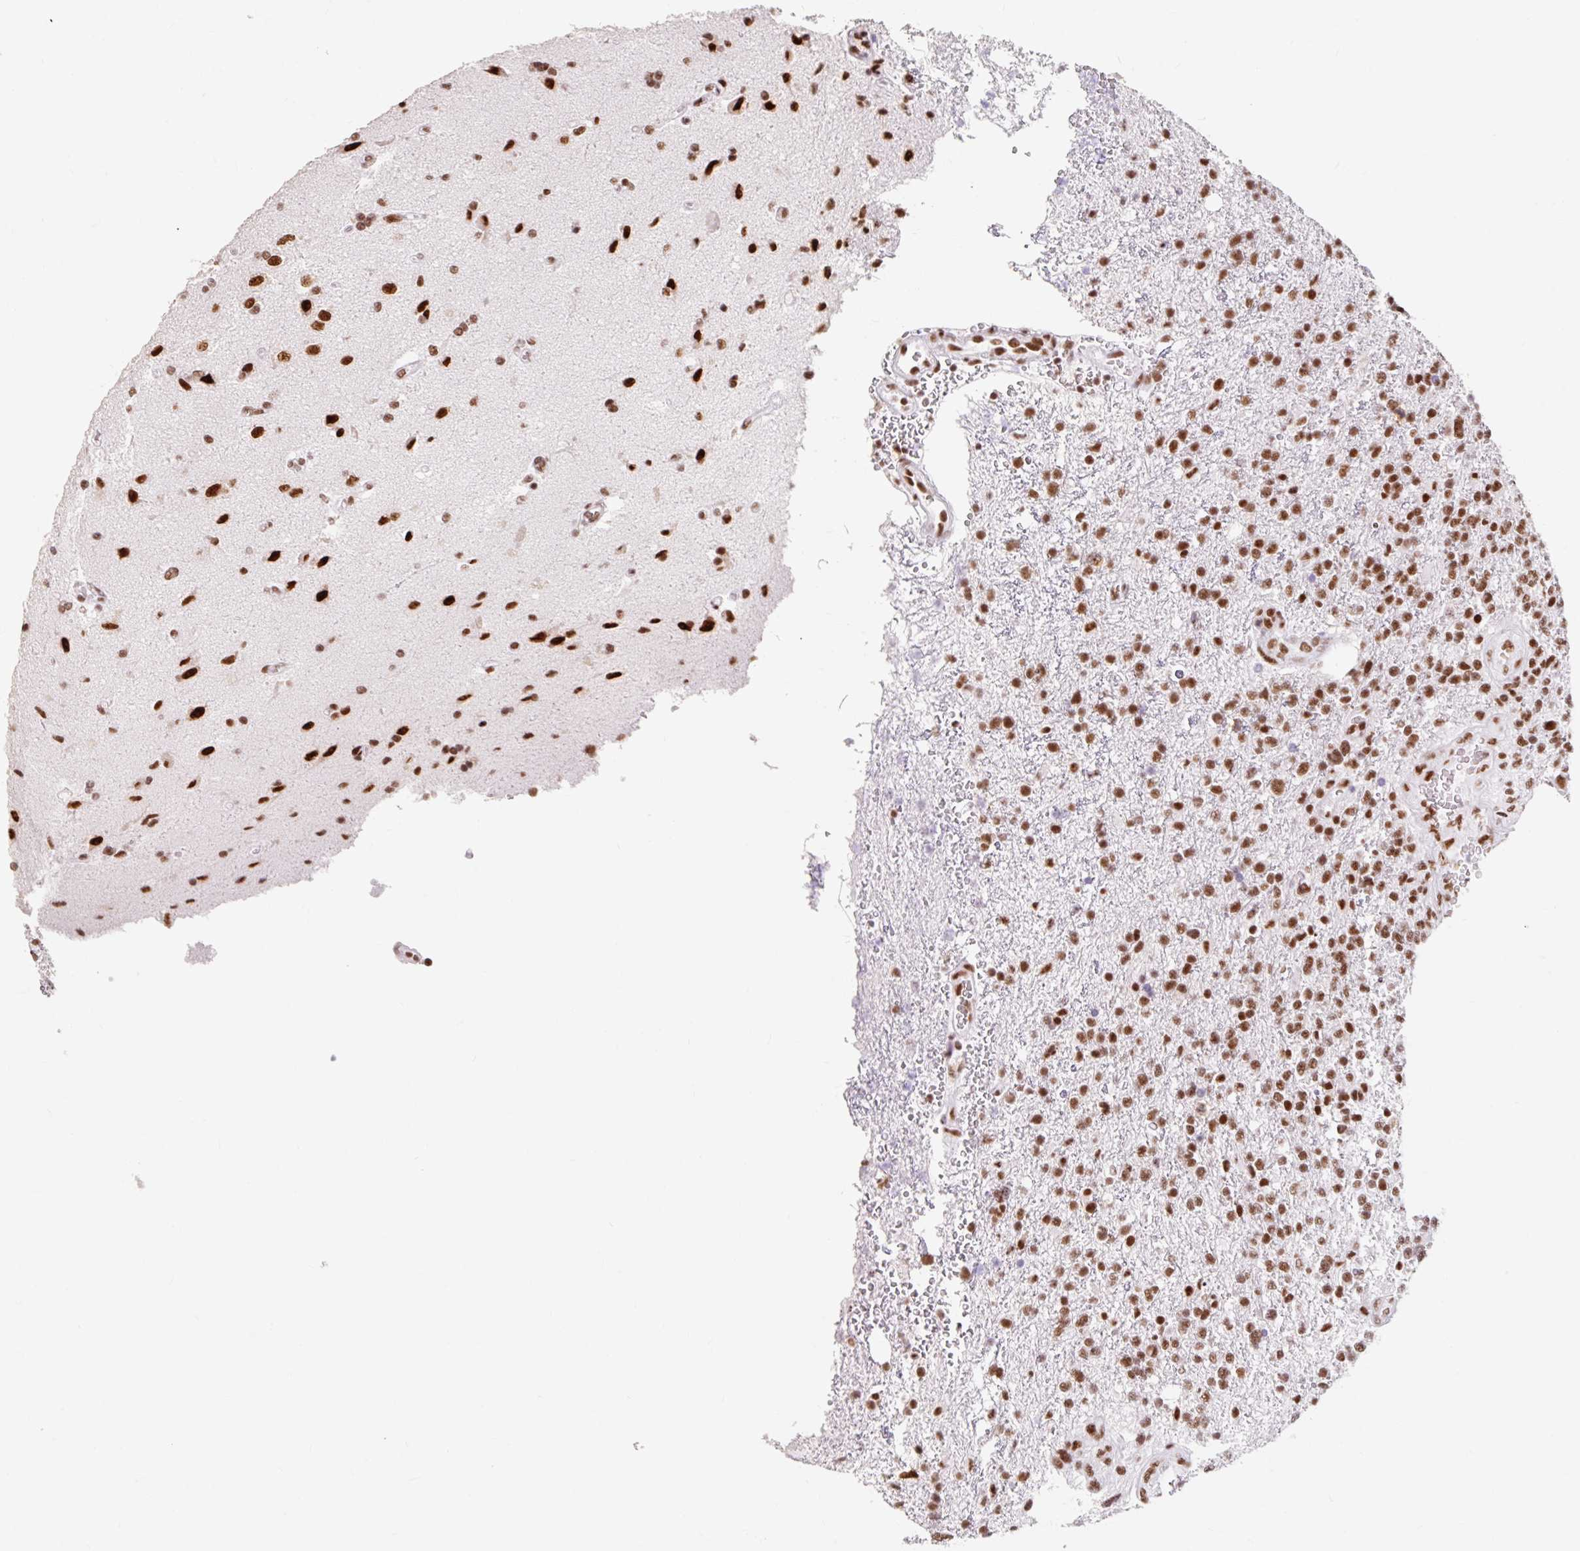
{"staining": {"intensity": "strong", "quantity": ">75%", "location": "nuclear"}, "tissue": "glioma", "cell_type": "Tumor cells", "image_type": "cancer", "snomed": [{"axis": "morphology", "description": "Glioma, malignant, High grade"}, {"axis": "topography", "description": "Brain"}], "caption": "This photomicrograph demonstrates immunohistochemistry (IHC) staining of malignant high-grade glioma, with high strong nuclear expression in about >75% of tumor cells.", "gene": "SRSF10", "patient": {"sex": "male", "age": 56}}